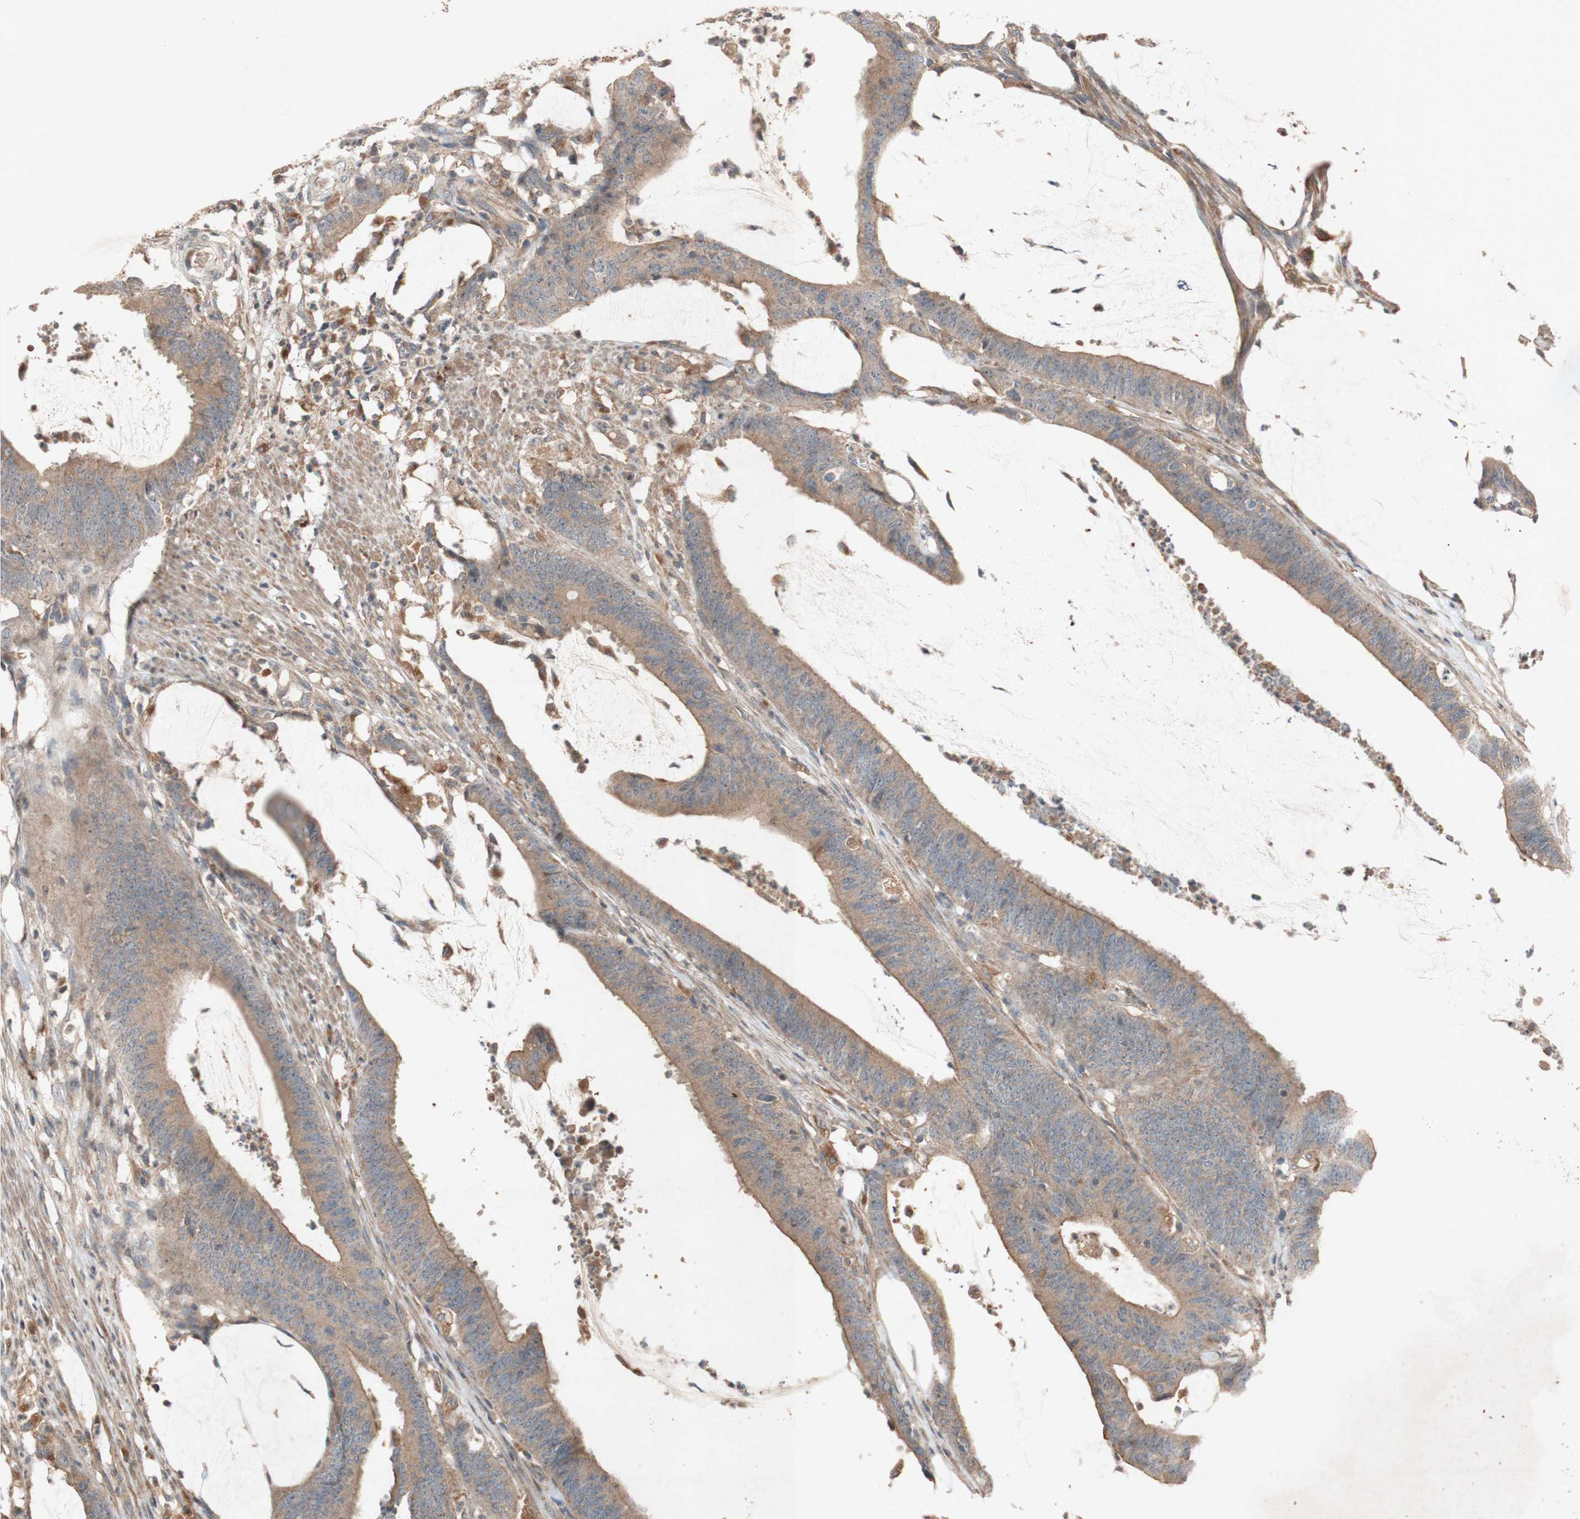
{"staining": {"intensity": "moderate", "quantity": ">75%", "location": "cytoplasmic/membranous"}, "tissue": "colorectal cancer", "cell_type": "Tumor cells", "image_type": "cancer", "snomed": [{"axis": "morphology", "description": "Adenocarcinoma, NOS"}, {"axis": "topography", "description": "Rectum"}], "caption": "This image reveals colorectal adenocarcinoma stained with immunohistochemistry to label a protein in brown. The cytoplasmic/membranous of tumor cells show moderate positivity for the protein. Nuclei are counter-stained blue.", "gene": "ATP6V1F", "patient": {"sex": "female", "age": 66}}